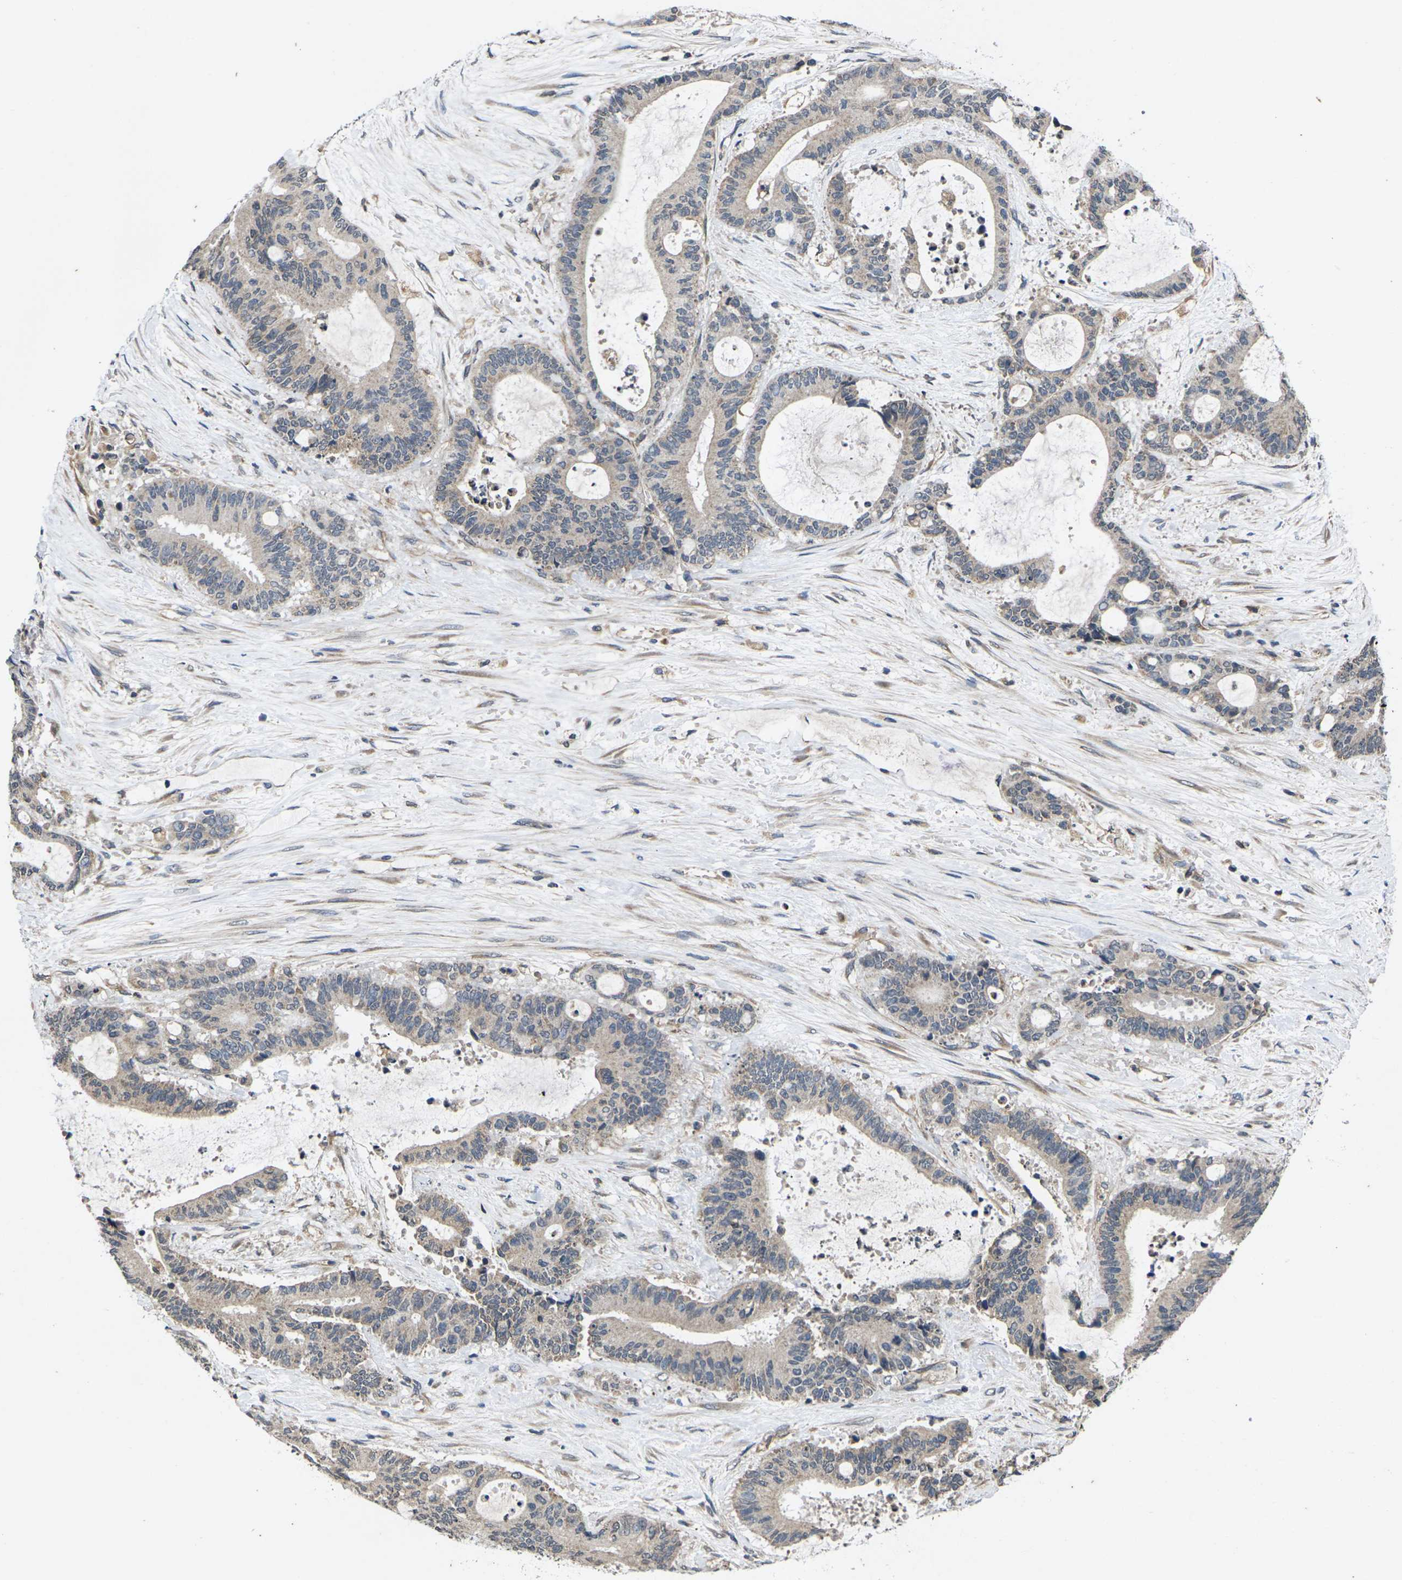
{"staining": {"intensity": "weak", "quantity": ">75%", "location": "cytoplasmic/membranous"}, "tissue": "liver cancer", "cell_type": "Tumor cells", "image_type": "cancer", "snomed": [{"axis": "morphology", "description": "Normal tissue, NOS"}, {"axis": "morphology", "description": "Cholangiocarcinoma"}, {"axis": "topography", "description": "Liver"}, {"axis": "topography", "description": "Peripheral nerve tissue"}], "caption": "Cholangiocarcinoma (liver) tissue reveals weak cytoplasmic/membranous positivity in about >75% of tumor cells, visualized by immunohistochemistry.", "gene": "DKK2", "patient": {"sex": "female", "age": 73}}